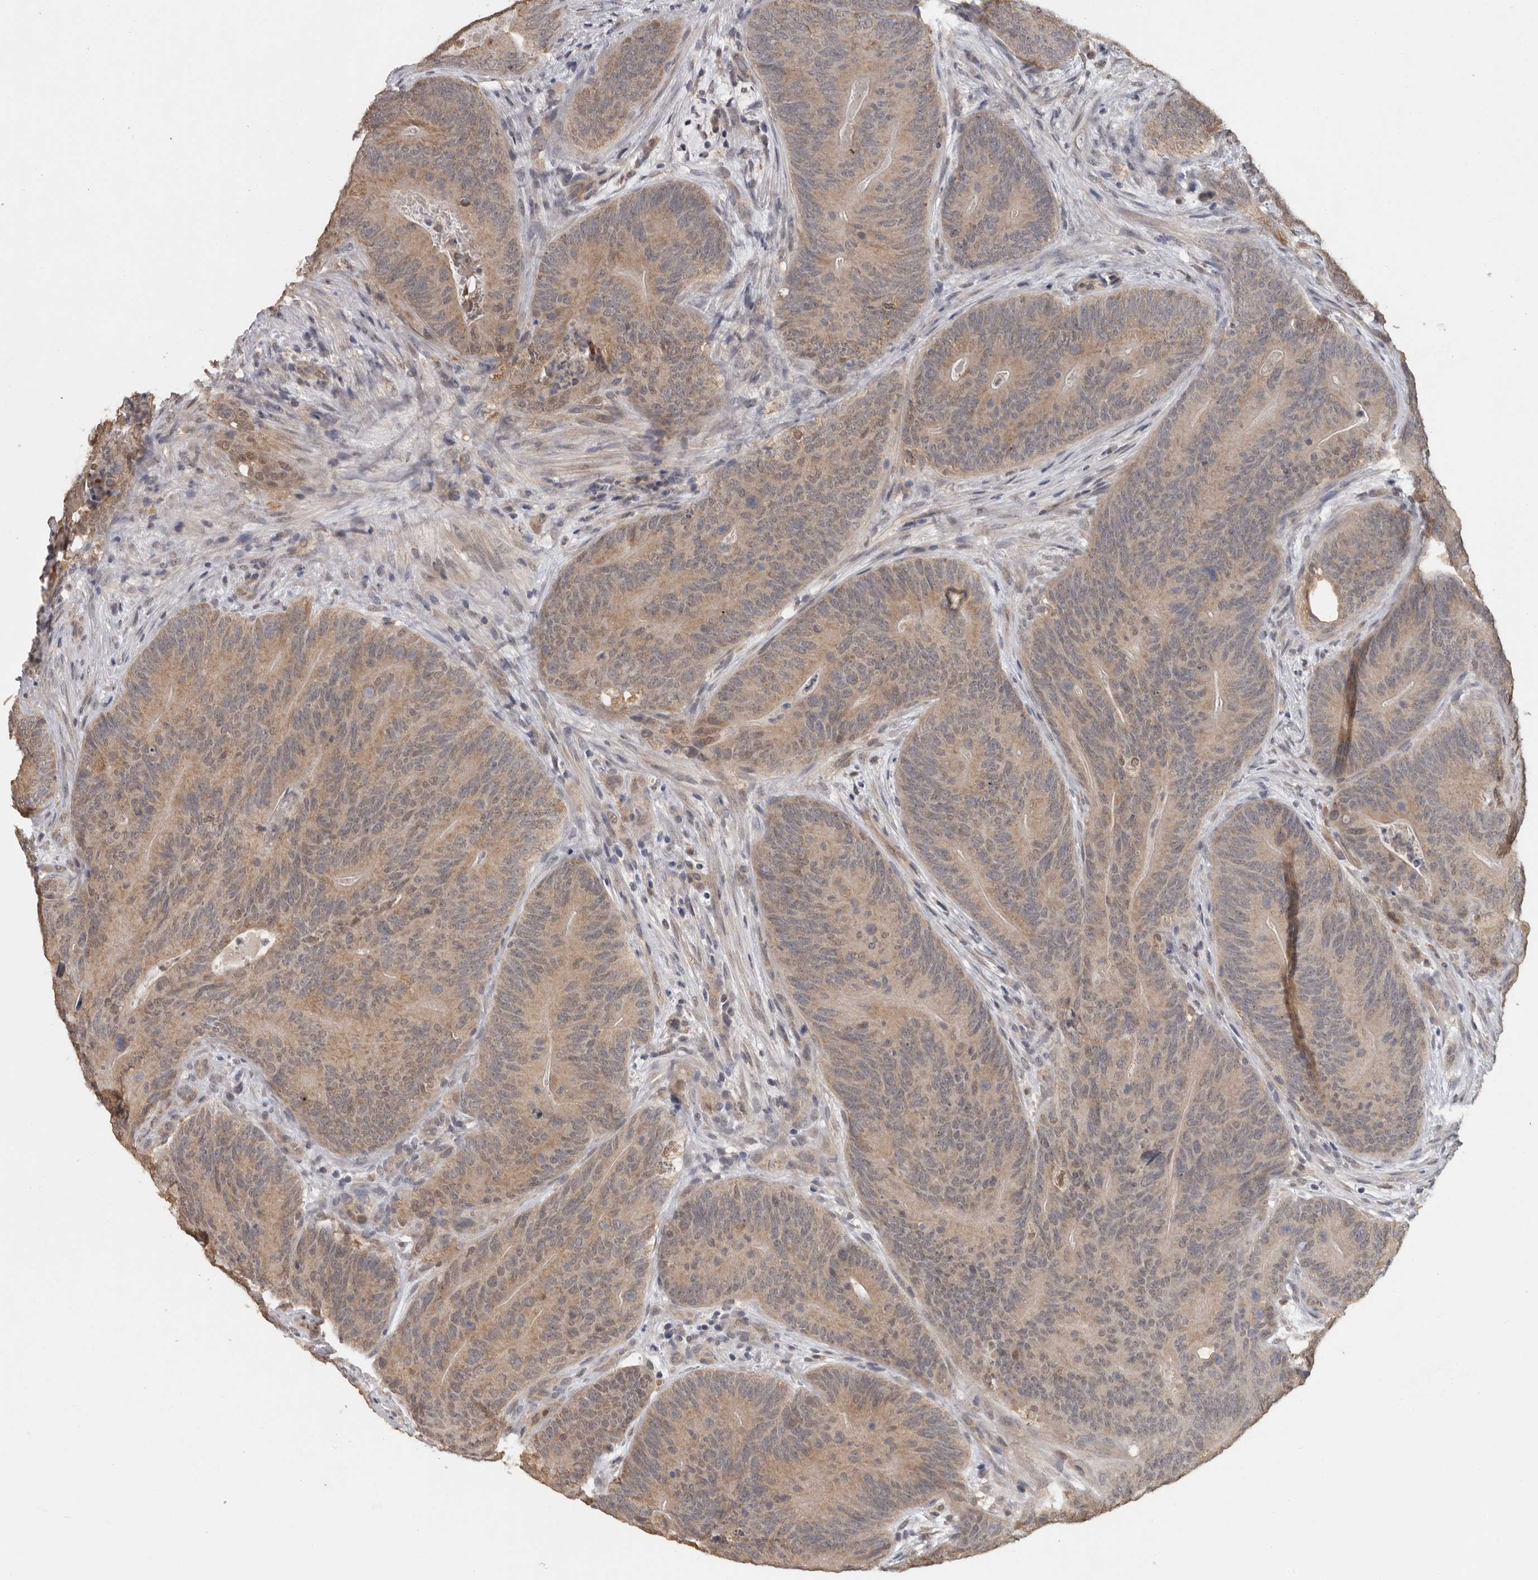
{"staining": {"intensity": "weak", "quantity": "25%-75%", "location": "cytoplasmic/membranous"}, "tissue": "colorectal cancer", "cell_type": "Tumor cells", "image_type": "cancer", "snomed": [{"axis": "morphology", "description": "Normal tissue, NOS"}, {"axis": "topography", "description": "Colon"}], "caption": "A histopathology image of colorectal cancer stained for a protein exhibits weak cytoplasmic/membranous brown staining in tumor cells.", "gene": "MTF1", "patient": {"sex": "female", "age": 82}}